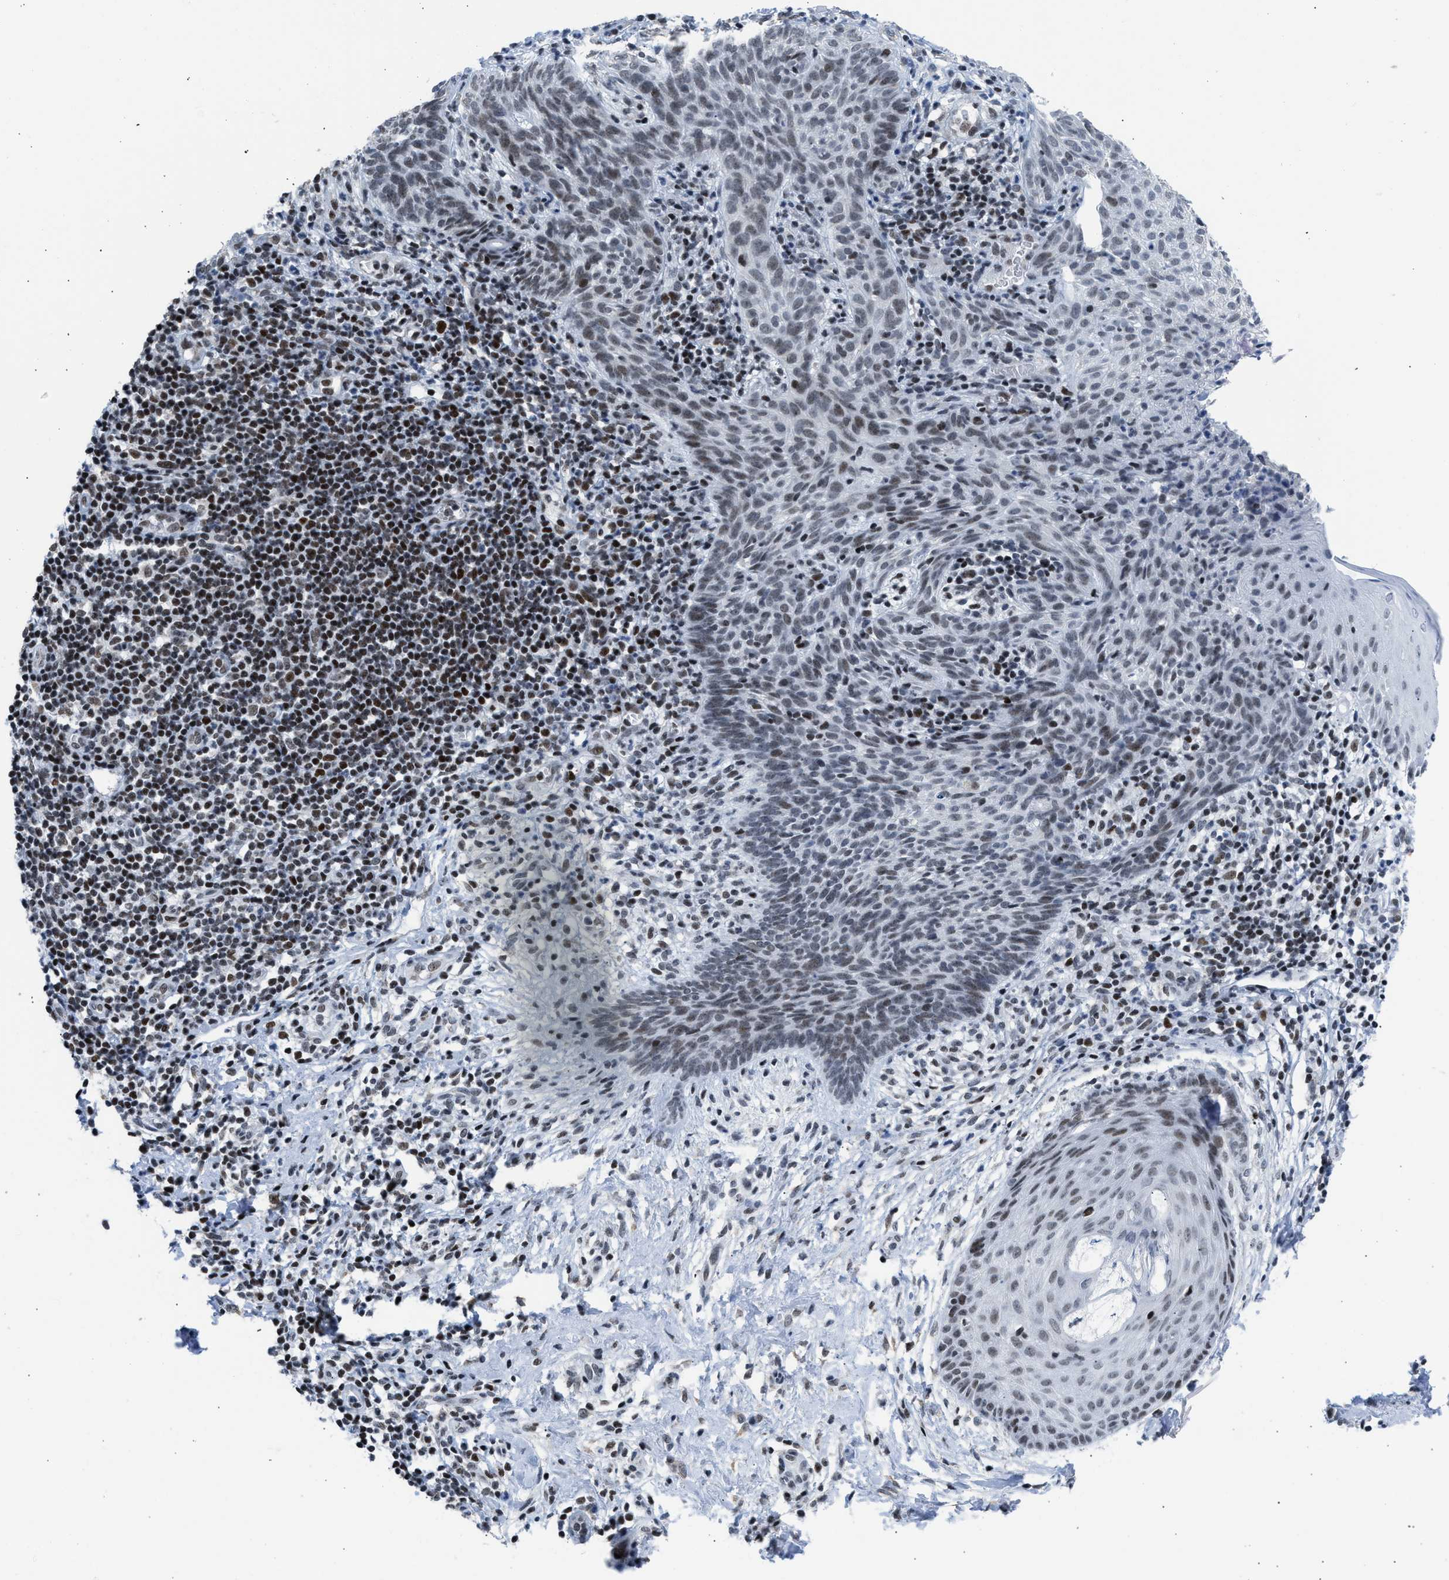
{"staining": {"intensity": "weak", "quantity": ">75%", "location": "nuclear"}, "tissue": "skin cancer", "cell_type": "Tumor cells", "image_type": "cancer", "snomed": [{"axis": "morphology", "description": "Basal cell carcinoma"}, {"axis": "topography", "description": "Skin"}], "caption": "IHC of skin basal cell carcinoma demonstrates low levels of weak nuclear positivity in about >75% of tumor cells.", "gene": "TERF2IP", "patient": {"sex": "male", "age": 60}}